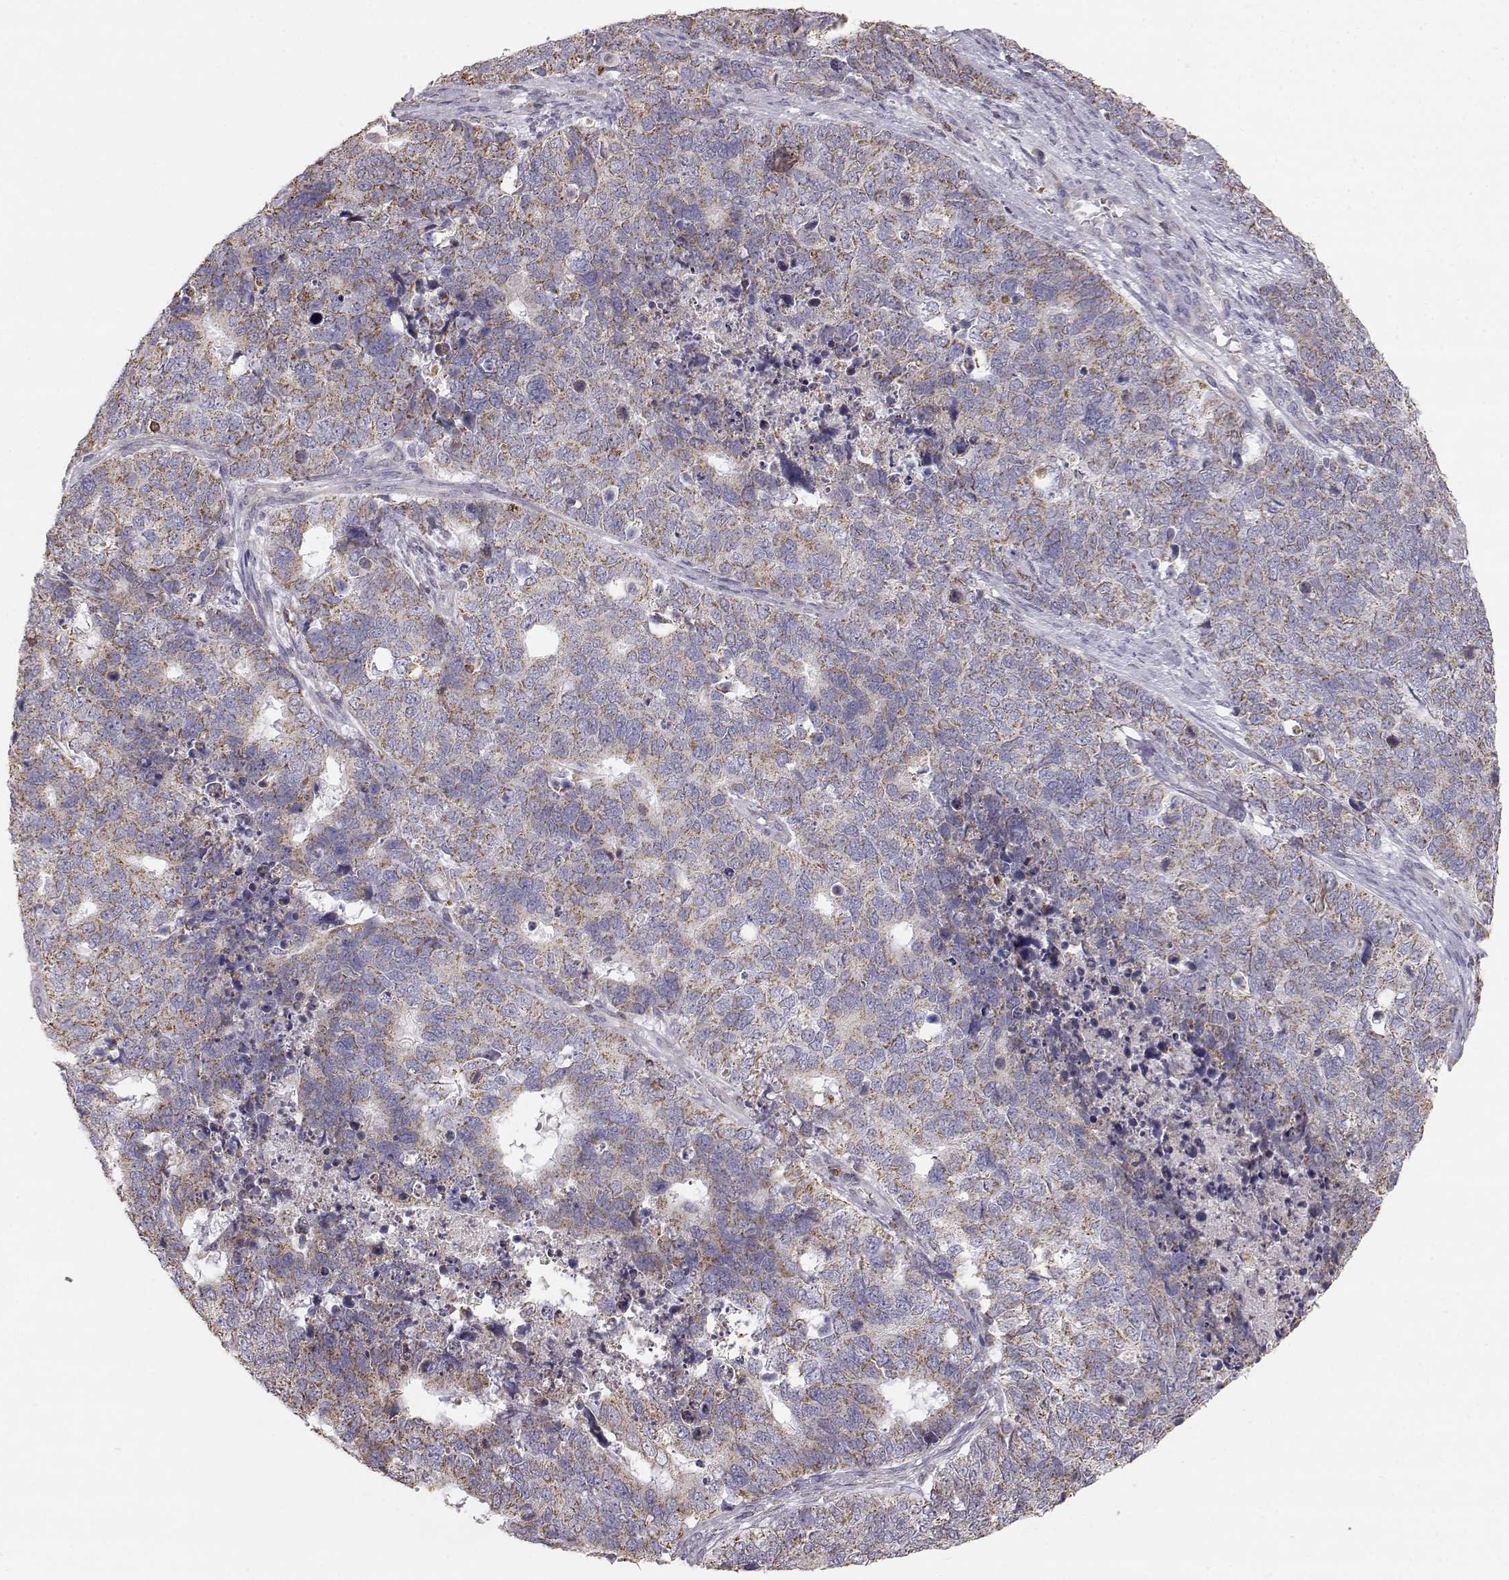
{"staining": {"intensity": "moderate", "quantity": ">75%", "location": "cytoplasmic/membranous"}, "tissue": "cervical cancer", "cell_type": "Tumor cells", "image_type": "cancer", "snomed": [{"axis": "morphology", "description": "Squamous cell carcinoma, NOS"}, {"axis": "topography", "description": "Cervix"}], "caption": "IHC of human squamous cell carcinoma (cervical) reveals medium levels of moderate cytoplasmic/membranous positivity in approximately >75% of tumor cells. The protein of interest is shown in brown color, while the nuclei are stained blue.", "gene": "GRAP2", "patient": {"sex": "female", "age": 63}}